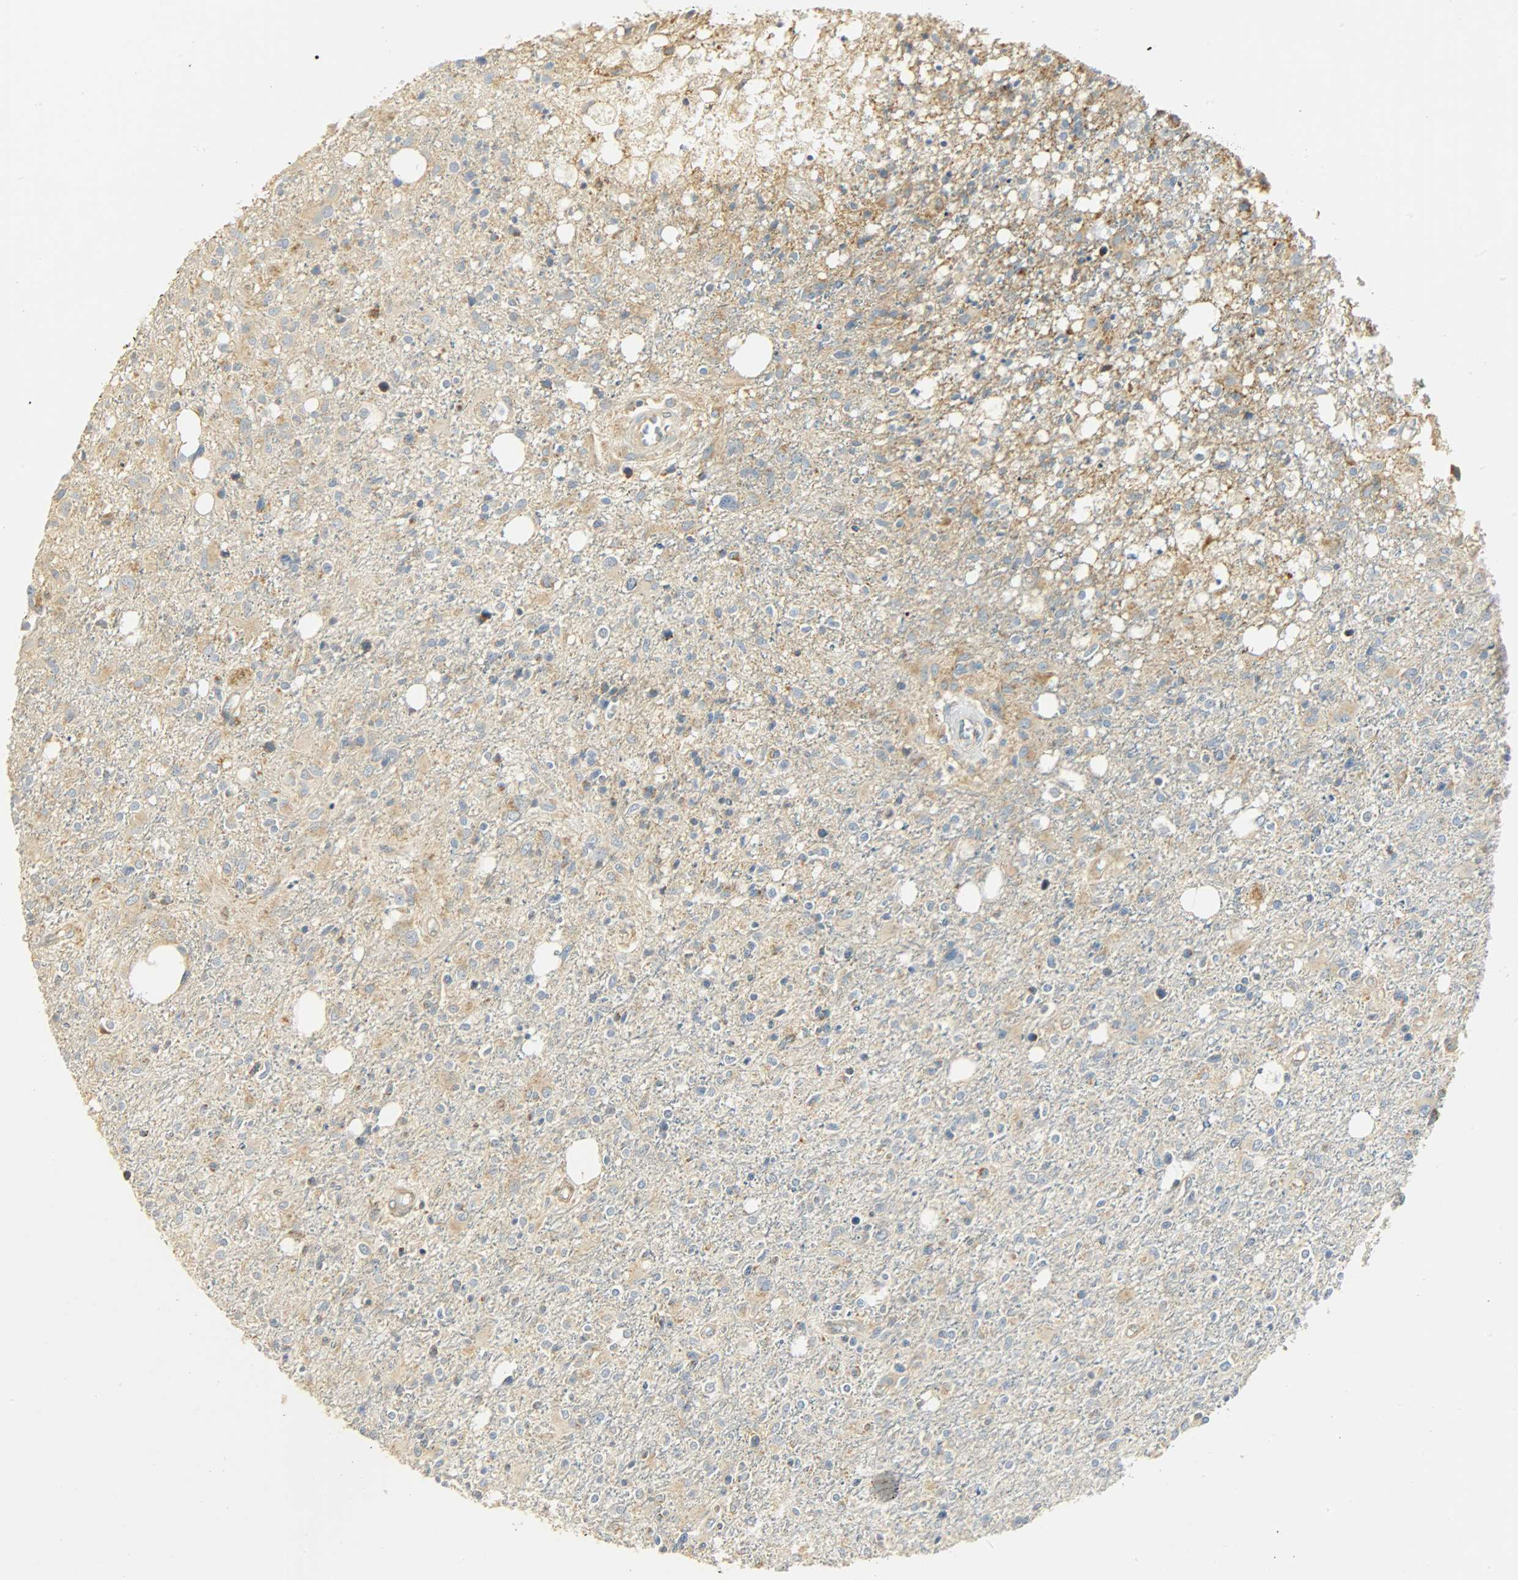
{"staining": {"intensity": "moderate", "quantity": "<25%", "location": "cytoplasmic/membranous"}, "tissue": "glioma", "cell_type": "Tumor cells", "image_type": "cancer", "snomed": [{"axis": "morphology", "description": "Glioma, malignant, High grade"}, {"axis": "topography", "description": "Cerebral cortex"}], "caption": "The immunohistochemical stain shows moderate cytoplasmic/membranous expression in tumor cells of glioma tissue.", "gene": "NNT", "patient": {"sex": "male", "age": 76}}